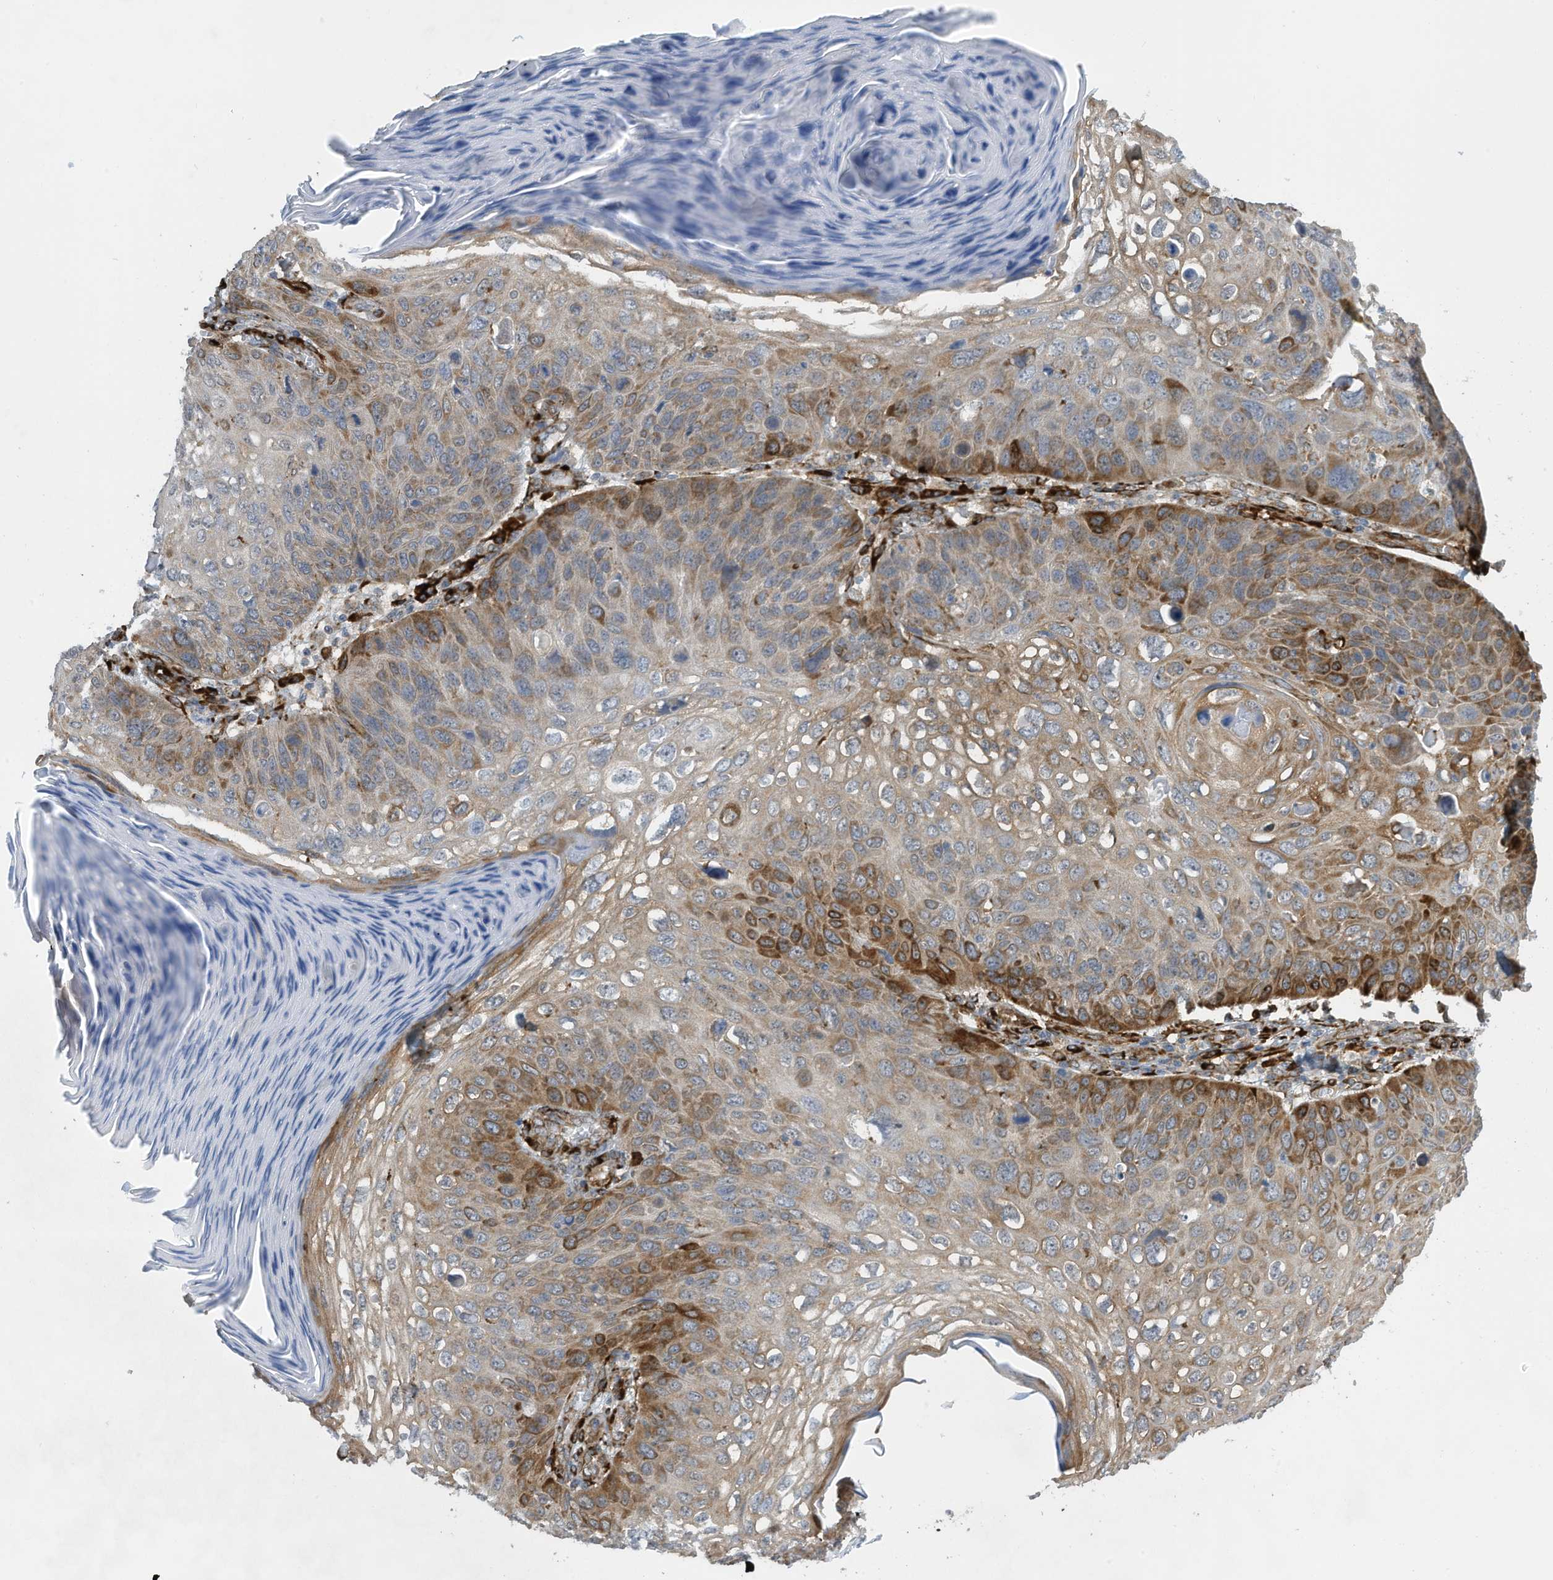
{"staining": {"intensity": "moderate", "quantity": "<25%", "location": "cytoplasmic/membranous"}, "tissue": "skin cancer", "cell_type": "Tumor cells", "image_type": "cancer", "snomed": [{"axis": "morphology", "description": "Squamous cell carcinoma, NOS"}, {"axis": "topography", "description": "Skin"}], "caption": "Protein expression analysis of human squamous cell carcinoma (skin) reveals moderate cytoplasmic/membranous positivity in approximately <25% of tumor cells. (DAB (3,3'-diaminobenzidine) = brown stain, brightfield microscopy at high magnification).", "gene": "ZBTB45", "patient": {"sex": "female", "age": 90}}